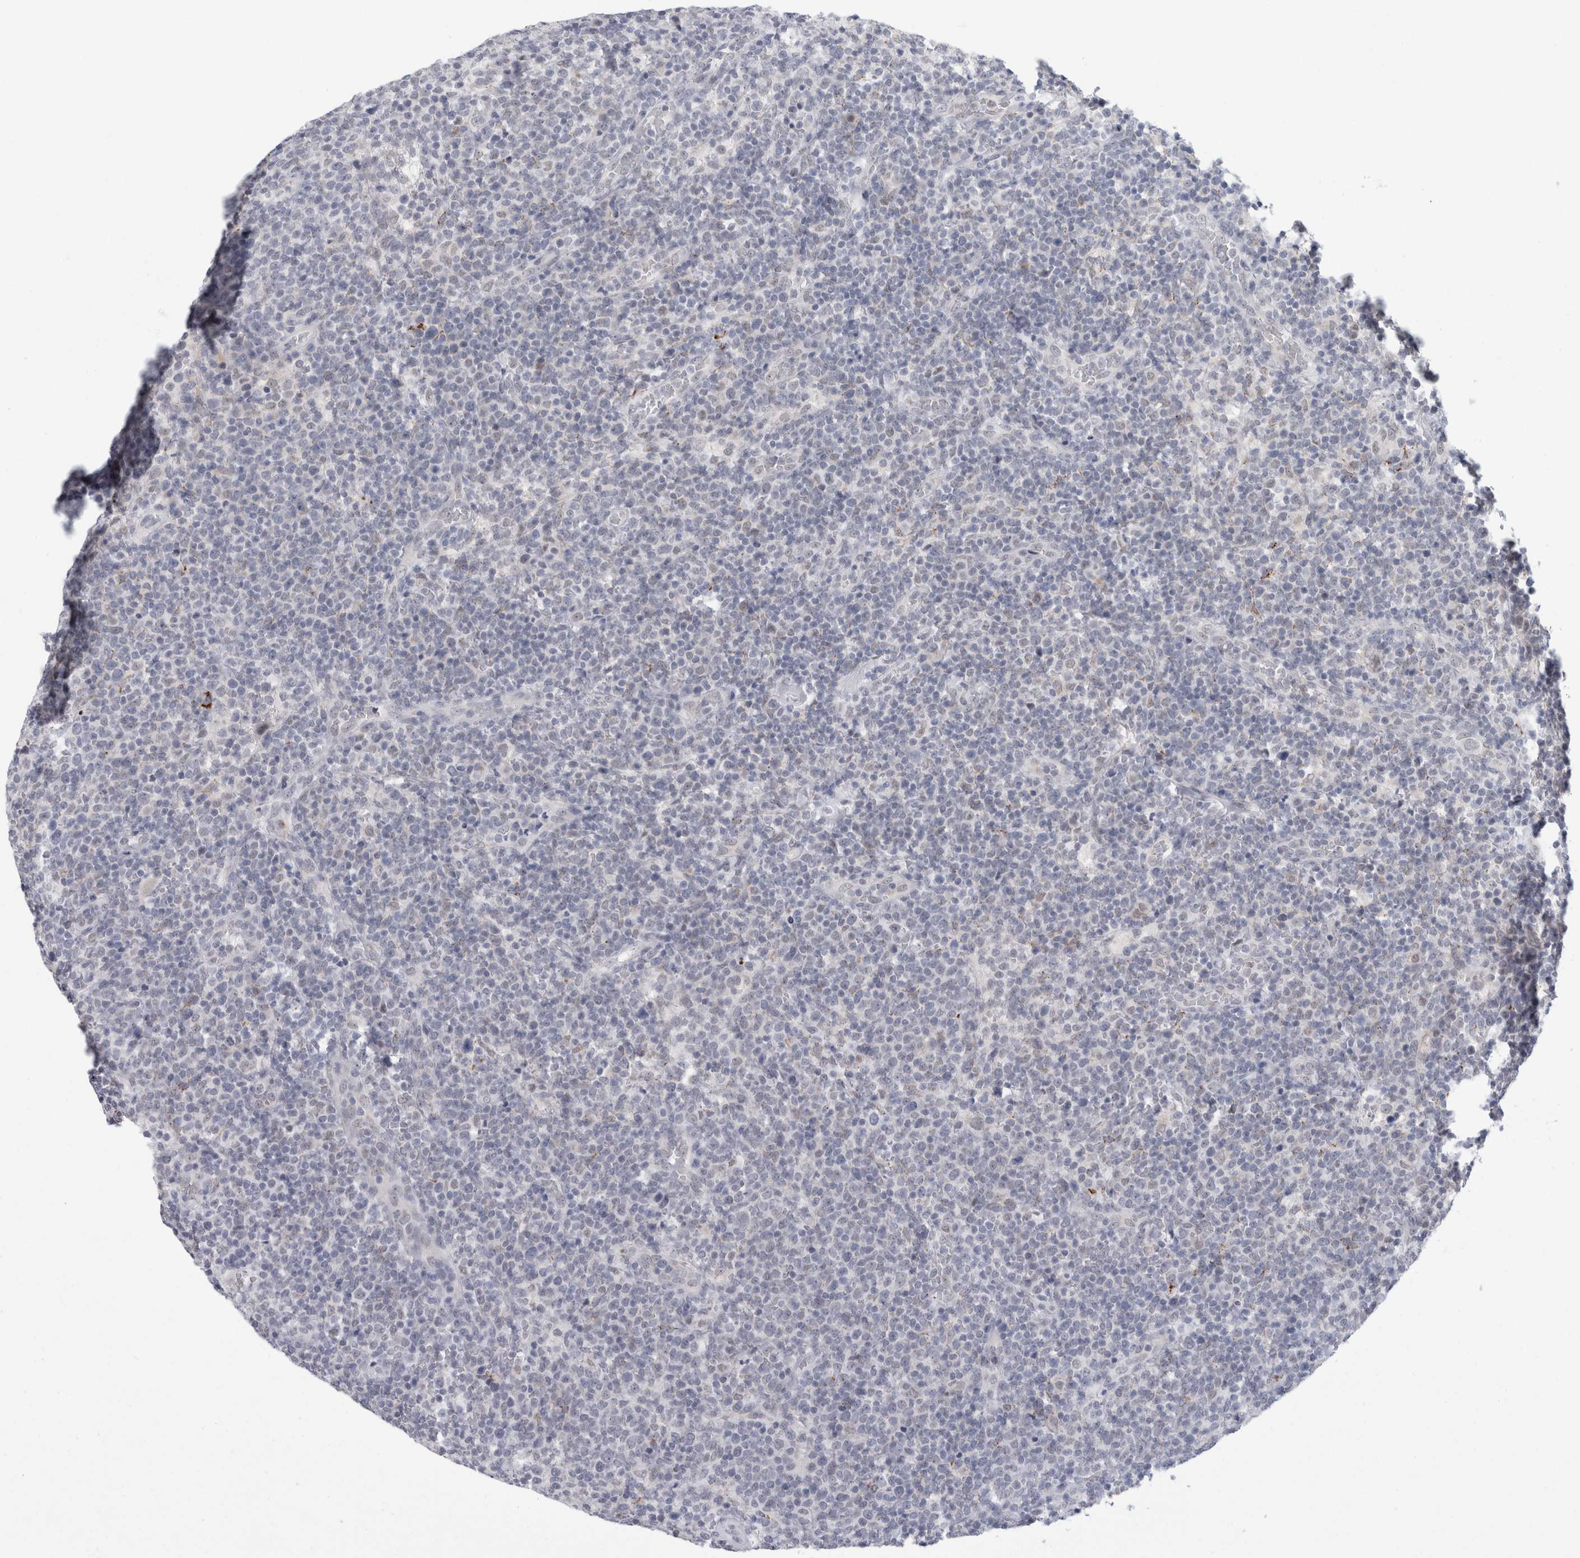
{"staining": {"intensity": "negative", "quantity": "none", "location": "none"}, "tissue": "lymphoma", "cell_type": "Tumor cells", "image_type": "cancer", "snomed": [{"axis": "morphology", "description": "Malignant lymphoma, non-Hodgkin's type, High grade"}, {"axis": "topography", "description": "Lymph node"}], "caption": "Lymphoma stained for a protein using immunohistochemistry (IHC) shows no staining tumor cells.", "gene": "NIPA1", "patient": {"sex": "male", "age": 61}}